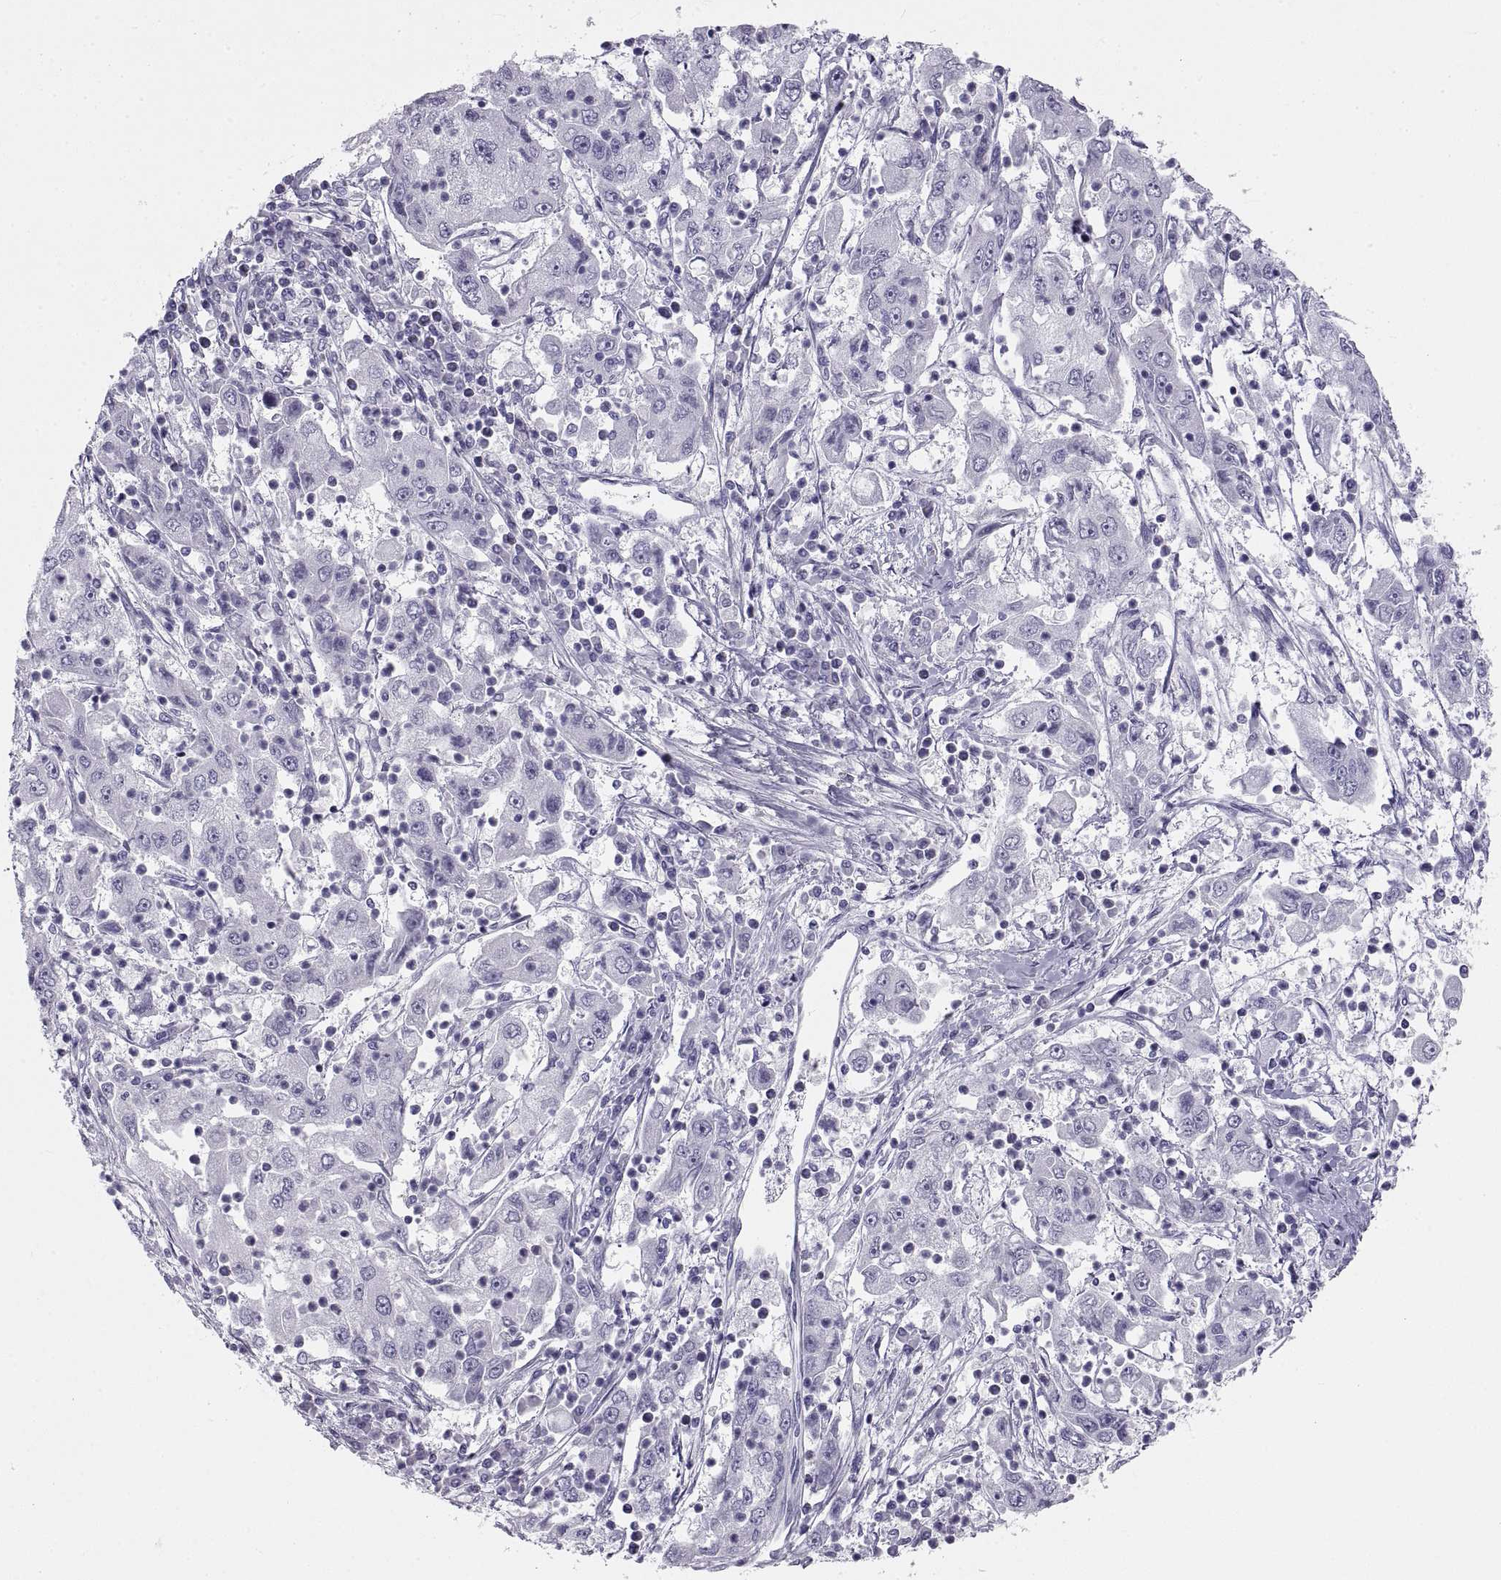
{"staining": {"intensity": "negative", "quantity": "none", "location": "none"}, "tissue": "cervical cancer", "cell_type": "Tumor cells", "image_type": "cancer", "snomed": [{"axis": "morphology", "description": "Squamous cell carcinoma, NOS"}, {"axis": "topography", "description": "Cervix"}], "caption": "Human cervical squamous cell carcinoma stained for a protein using IHC reveals no expression in tumor cells.", "gene": "RLBP1", "patient": {"sex": "female", "age": 36}}